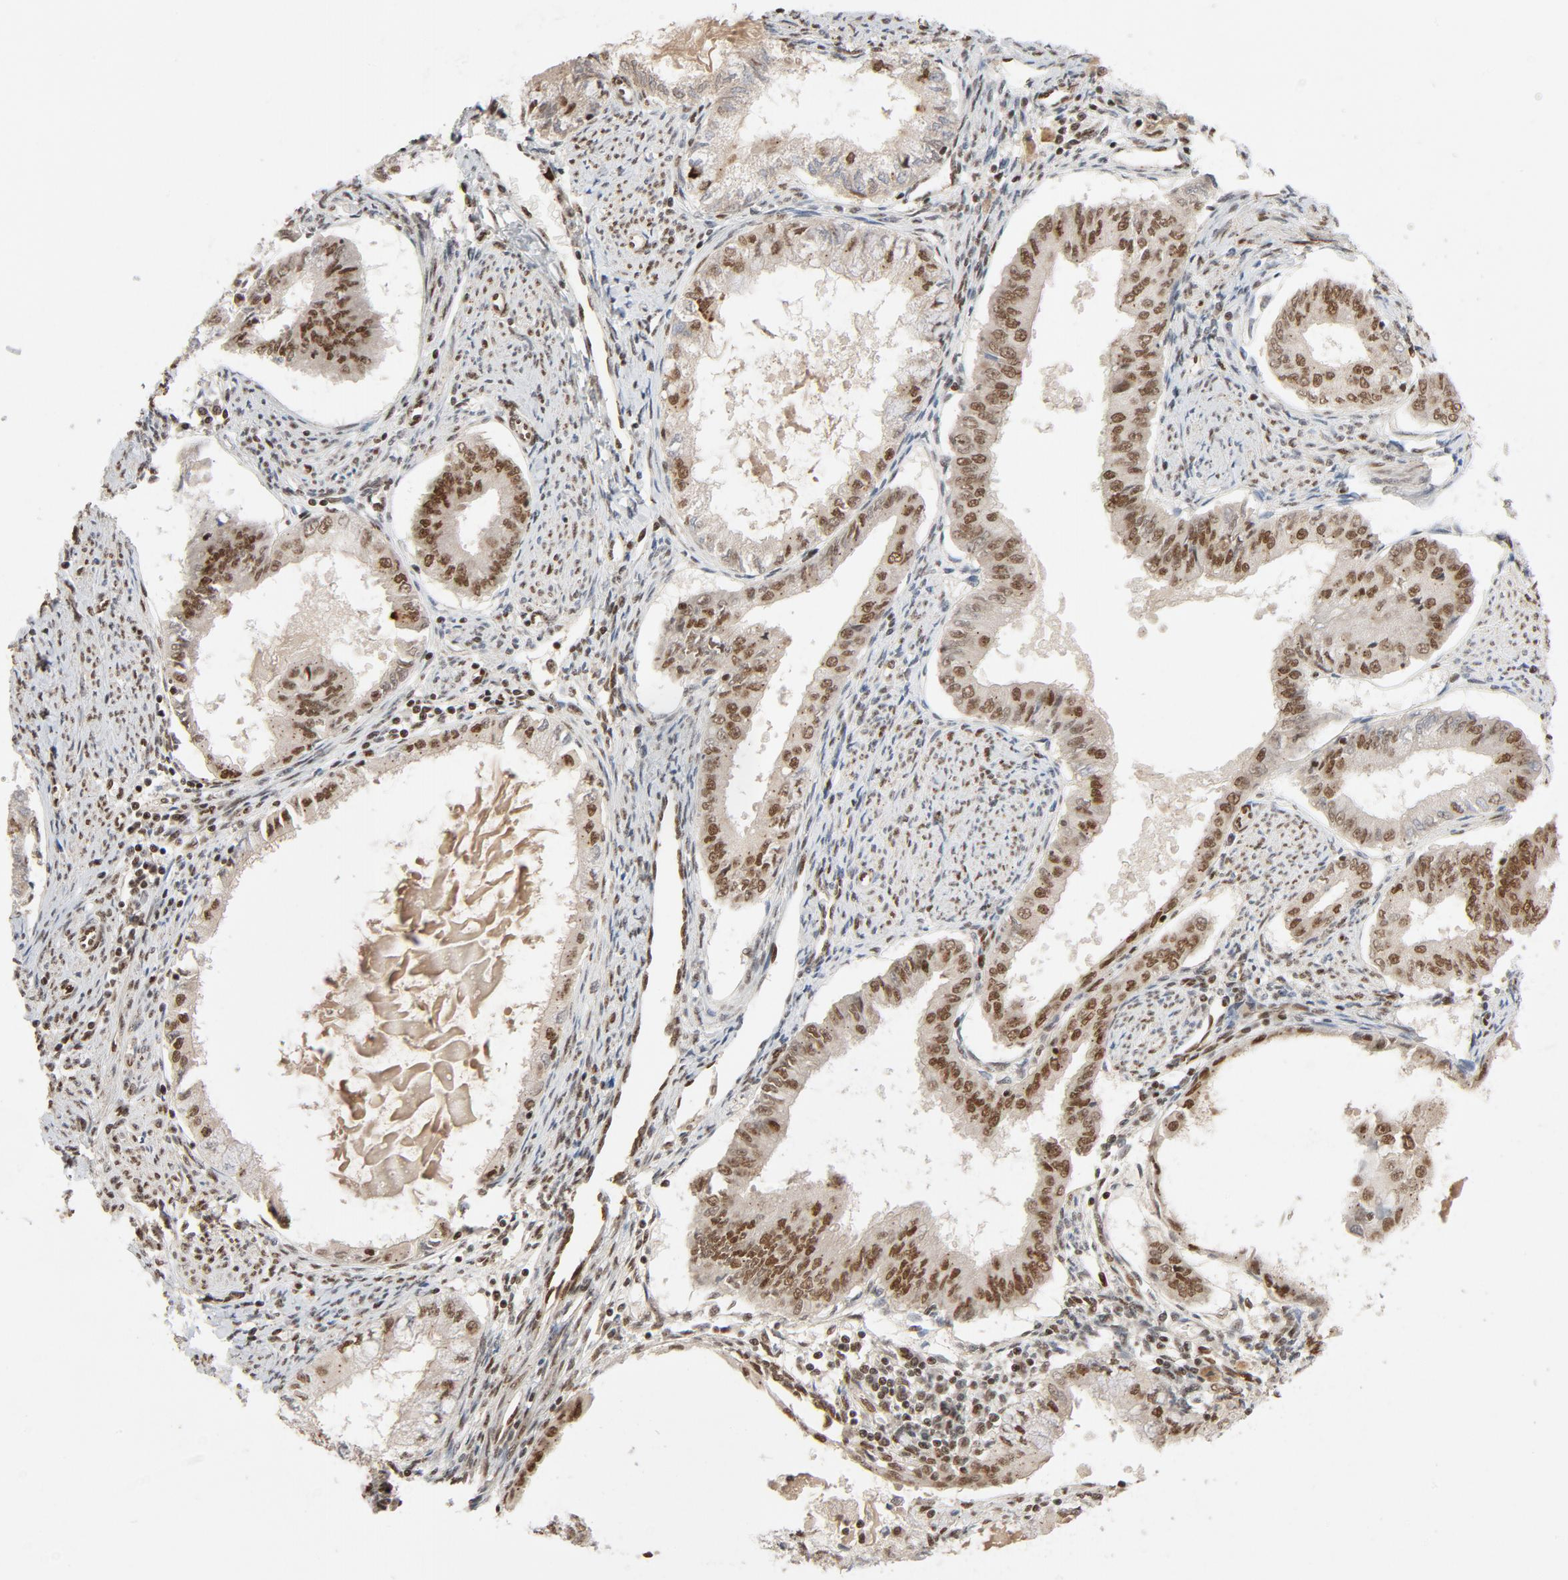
{"staining": {"intensity": "strong", "quantity": ">75%", "location": "nuclear"}, "tissue": "endometrial cancer", "cell_type": "Tumor cells", "image_type": "cancer", "snomed": [{"axis": "morphology", "description": "Adenocarcinoma, NOS"}, {"axis": "topography", "description": "Endometrium"}], "caption": "Endometrial adenocarcinoma stained with DAB immunohistochemistry (IHC) exhibits high levels of strong nuclear positivity in about >75% of tumor cells.", "gene": "SMARCD1", "patient": {"sex": "female", "age": 76}}